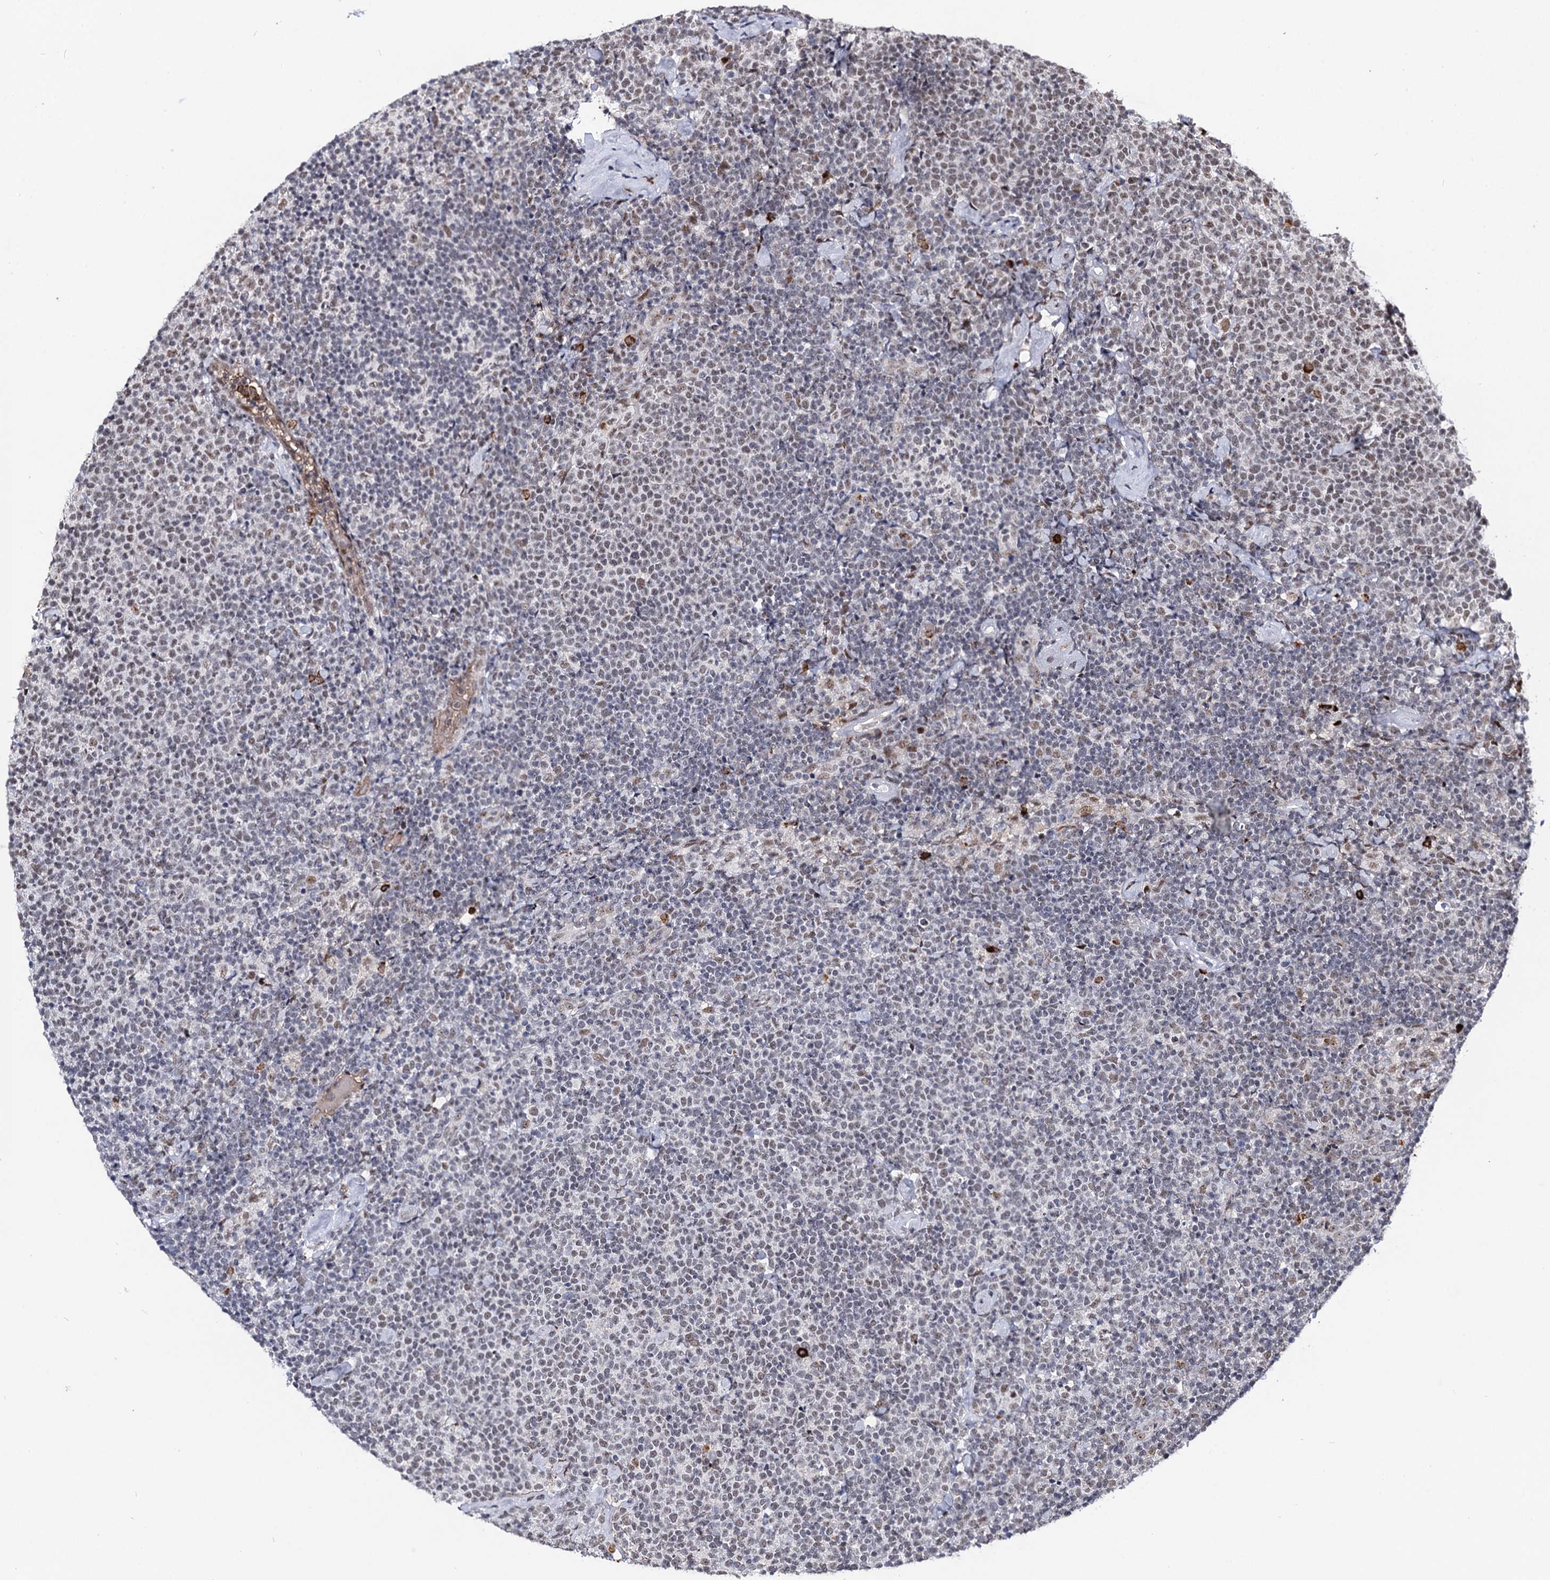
{"staining": {"intensity": "negative", "quantity": "none", "location": "none"}, "tissue": "lymphoma", "cell_type": "Tumor cells", "image_type": "cancer", "snomed": [{"axis": "morphology", "description": "Malignant lymphoma, non-Hodgkin's type, High grade"}, {"axis": "topography", "description": "Lymph node"}], "caption": "A histopathology image of lymphoma stained for a protein shows no brown staining in tumor cells.", "gene": "SFSWAP", "patient": {"sex": "male", "age": 61}}